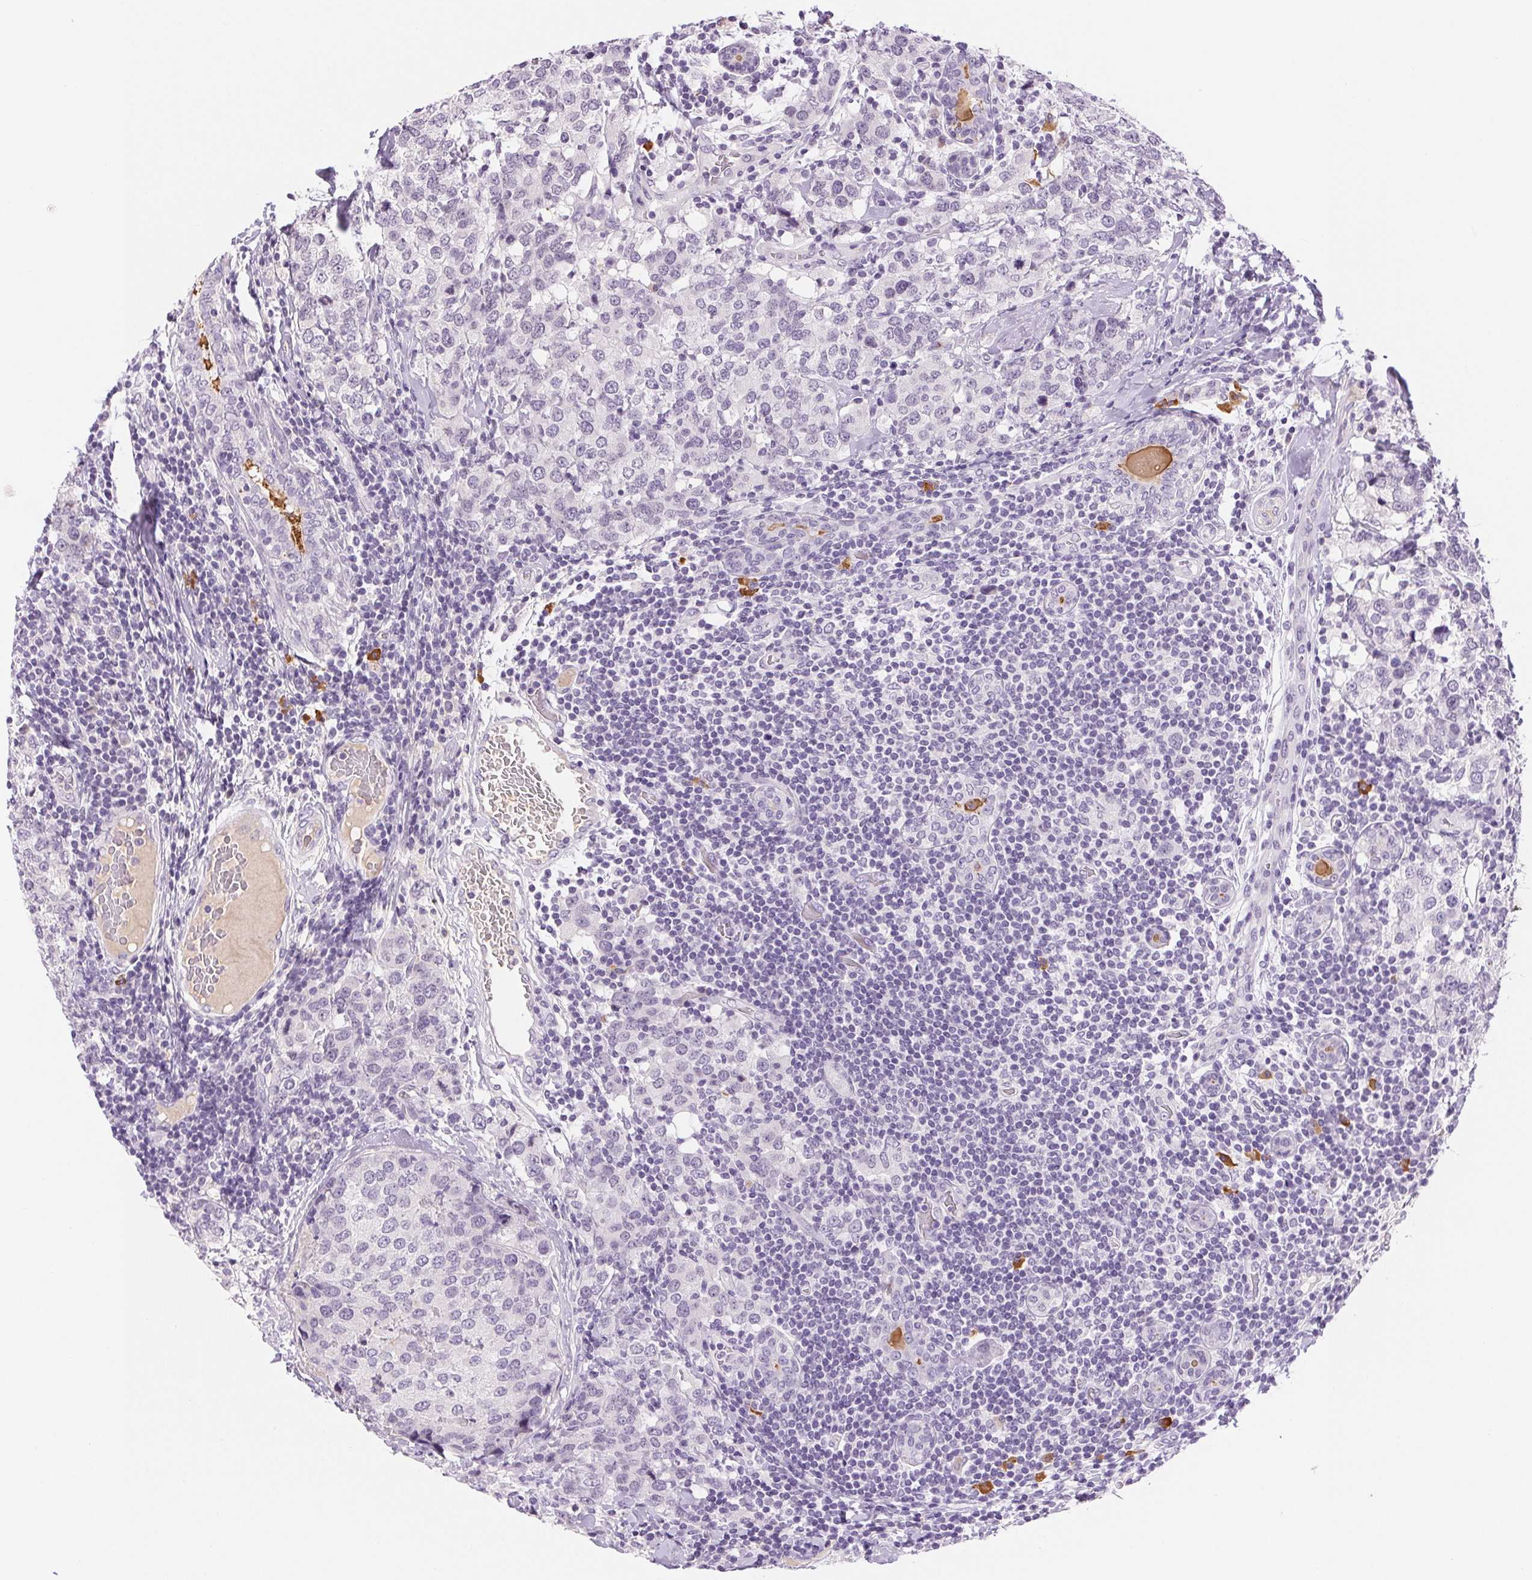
{"staining": {"intensity": "negative", "quantity": "none", "location": "none"}, "tissue": "breast cancer", "cell_type": "Tumor cells", "image_type": "cancer", "snomed": [{"axis": "morphology", "description": "Lobular carcinoma"}, {"axis": "topography", "description": "Breast"}], "caption": "DAB immunohistochemical staining of human lobular carcinoma (breast) shows no significant positivity in tumor cells.", "gene": "IFIT1B", "patient": {"sex": "female", "age": 59}}